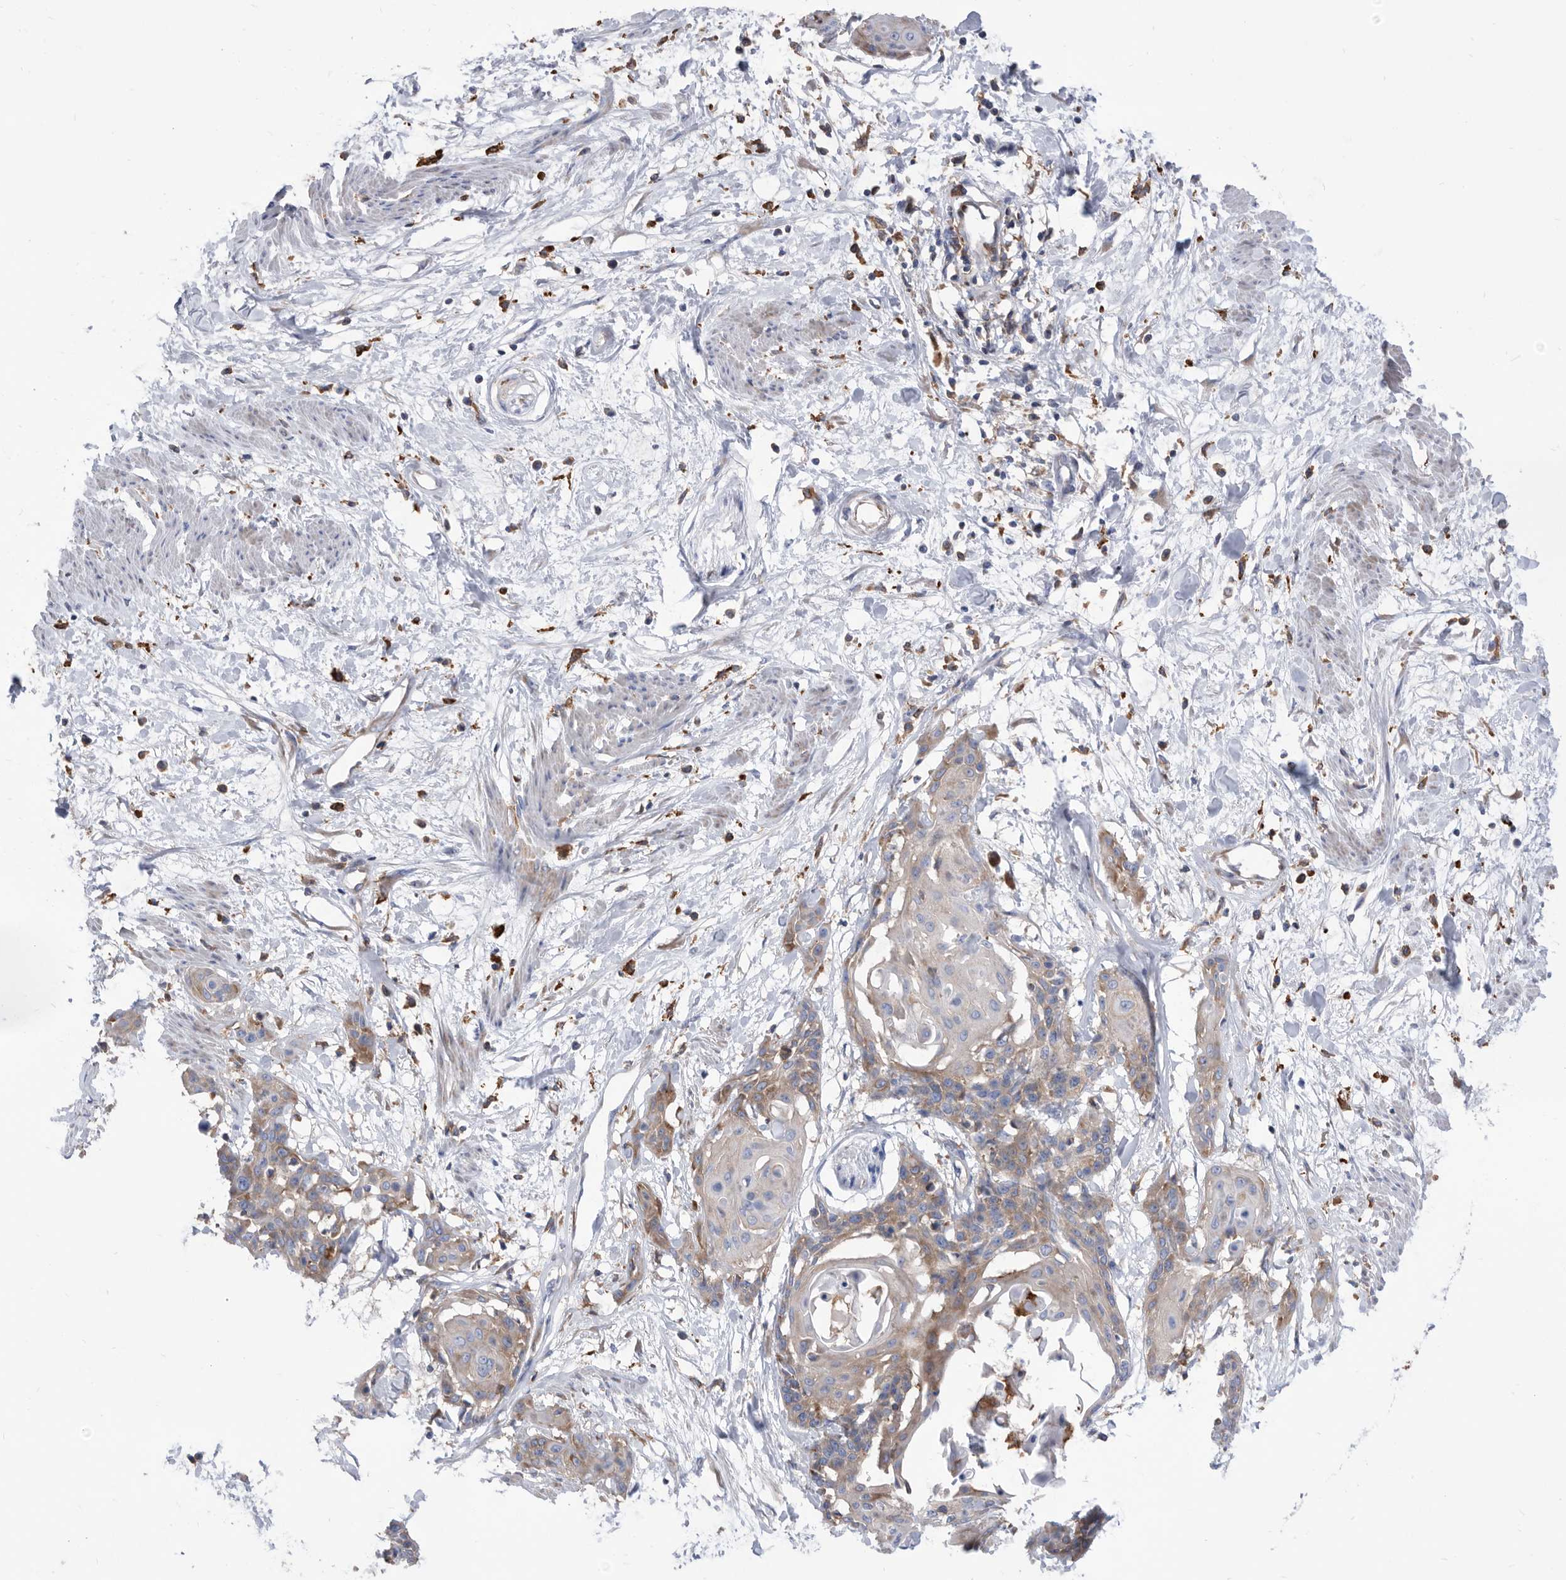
{"staining": {"intensity": "weak", "quantity": "<25%", "location": "cytoplasmic/membranous"}, "tissue": "cervical cancer", "cell_type": "Tumor cells", "image_type": "cancer", "snomed": [{"axis": "morphology", "description": "Squamous cell carcinoma, NOS"}, {"axis": "topography", "description": "Cervix"}], "caption": "IHC of cervical squamous cell carcinoma shows no expression in tumor cells.", "gene": "SMG7", "patient": {"sex": "female", "age": 57}}